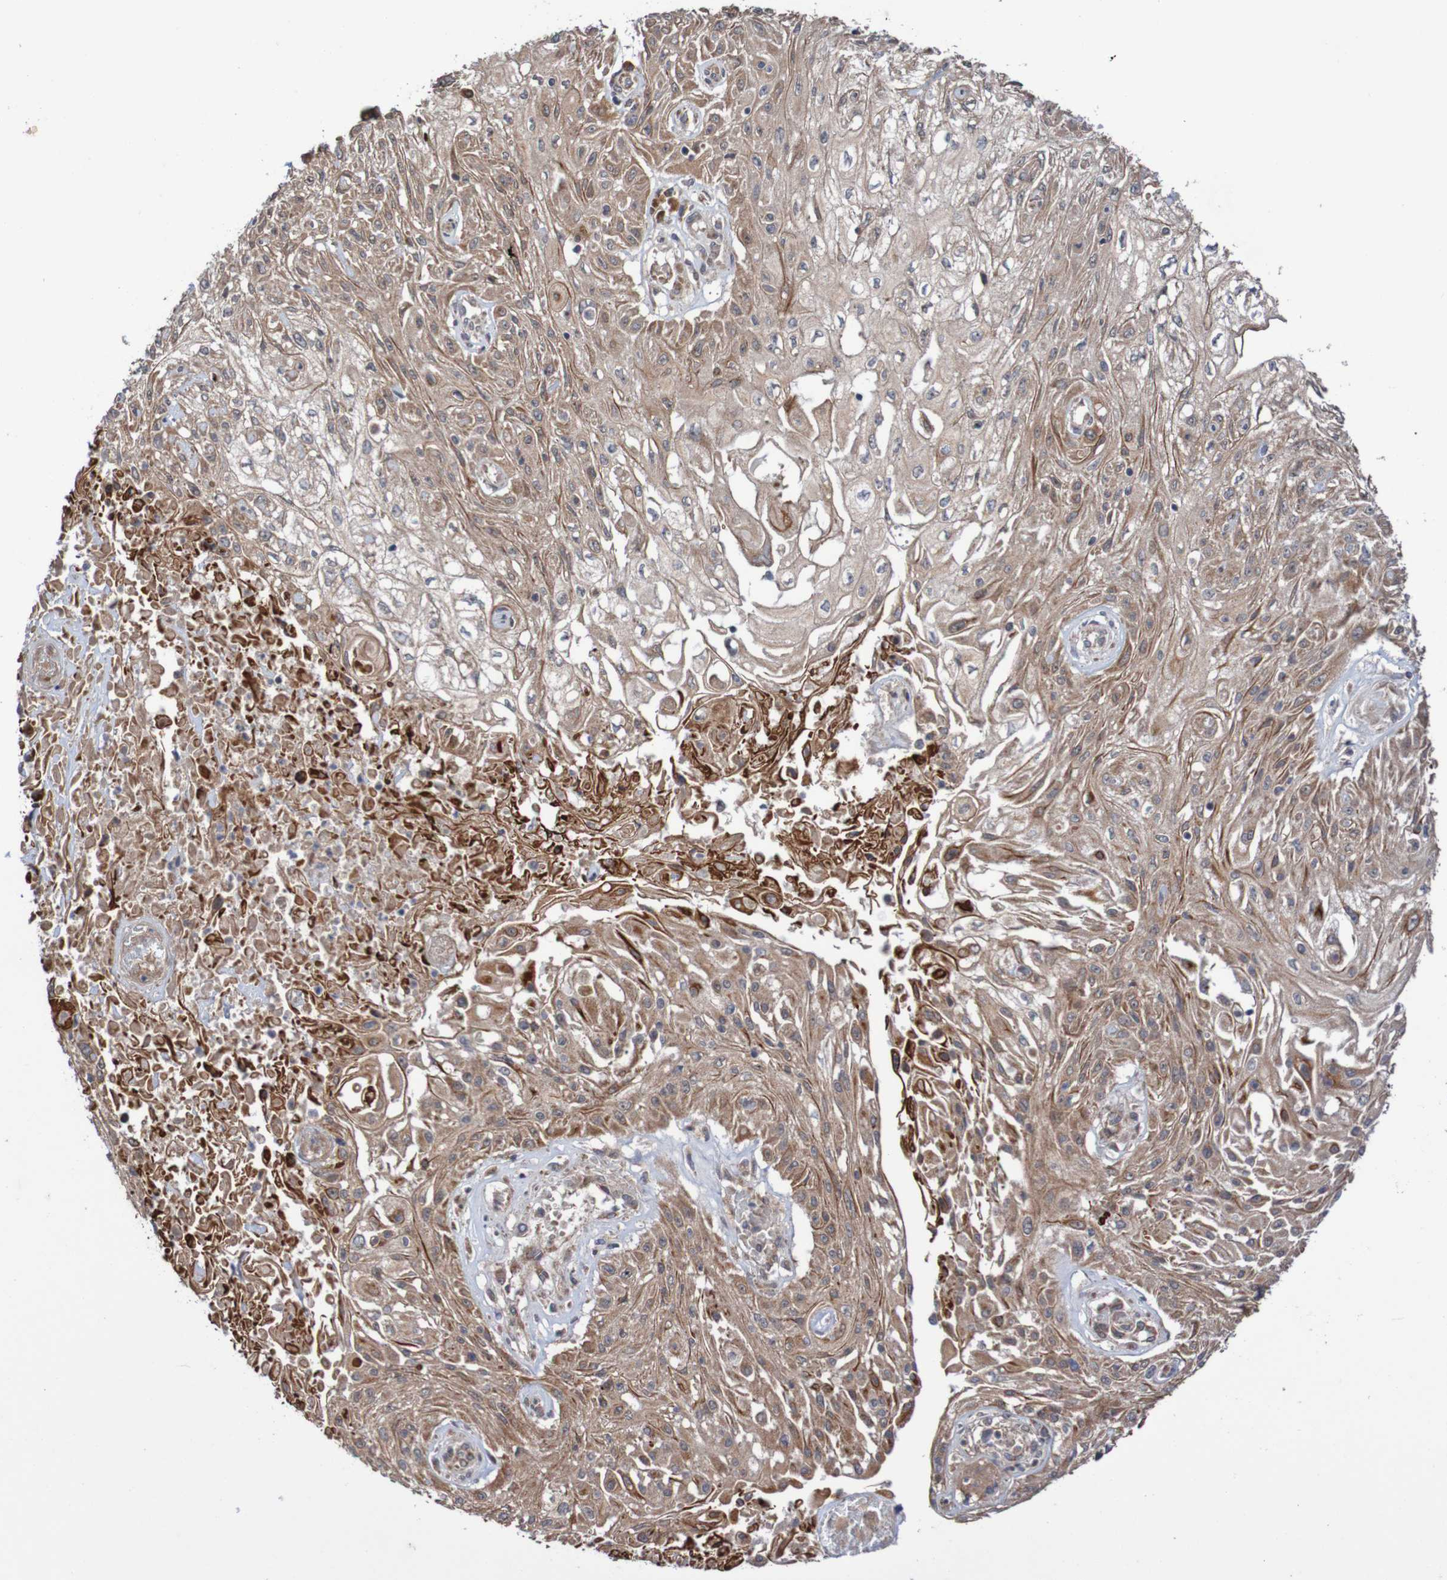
{"staining": {"intensity": "moderate", "quantity": ">75%", "location": "cytoplasmic/membranous"}, "tissue": "skin cancer", "cell_type": "Tumor cells", "image_type": "cancer", "snomed": [{"axis": "morphology", "description": "Squamous cell carcinoma, NOS"}, {"axis": "topography", "description": "Skin"}], "caption": "Immunohistochemical staining of skin cancer exhibits medium levels of moderate cytoplasmic/membranous protein staining in about >75% of tumor cells.", "gene": "PHPT1", "patient": {"sex": "male", "age": 75}}